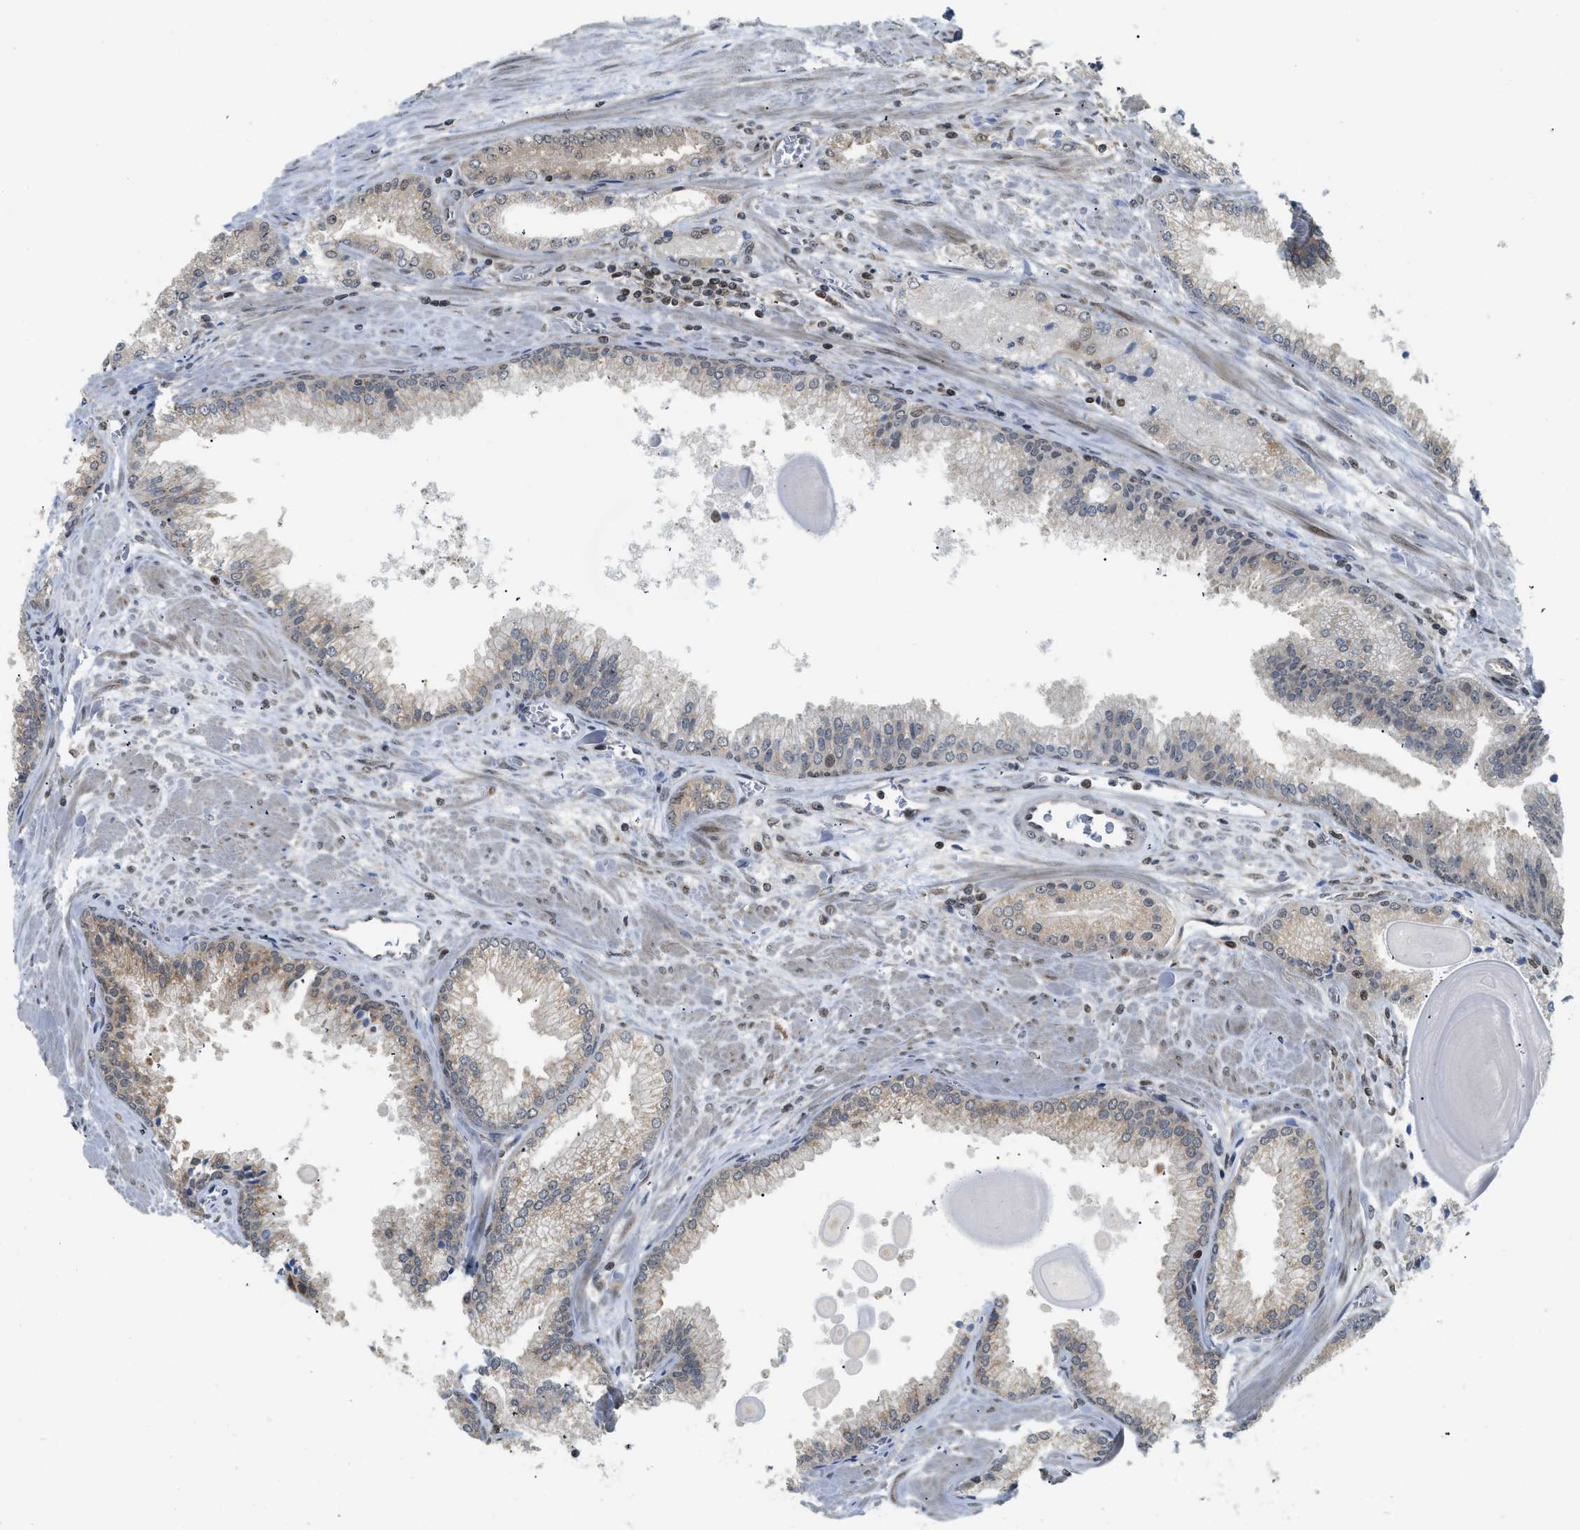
{"staining": {"intensity": "weak", "quantity": "25%-75%", "location": "cytoplasmic/membranous"}, "tissue": "prostate cancer", "cell_type": "Tumor cells", "image_type": "cancer", "snomed": [{"axis": "morphology", "description": "Adenocarcinoma, Low grade"}, {"axis": "topography", "description": "Prostate"}], "caption": "Prostate low-grade adenocarcinoma stained with immunohistochemistry (IHC) reveals weak cytoplasmic/membranous positivity in approximately 25%-75% of tumor cells.", "gene": "TACC1", "patient": {"sex": "male", "age": 59}}